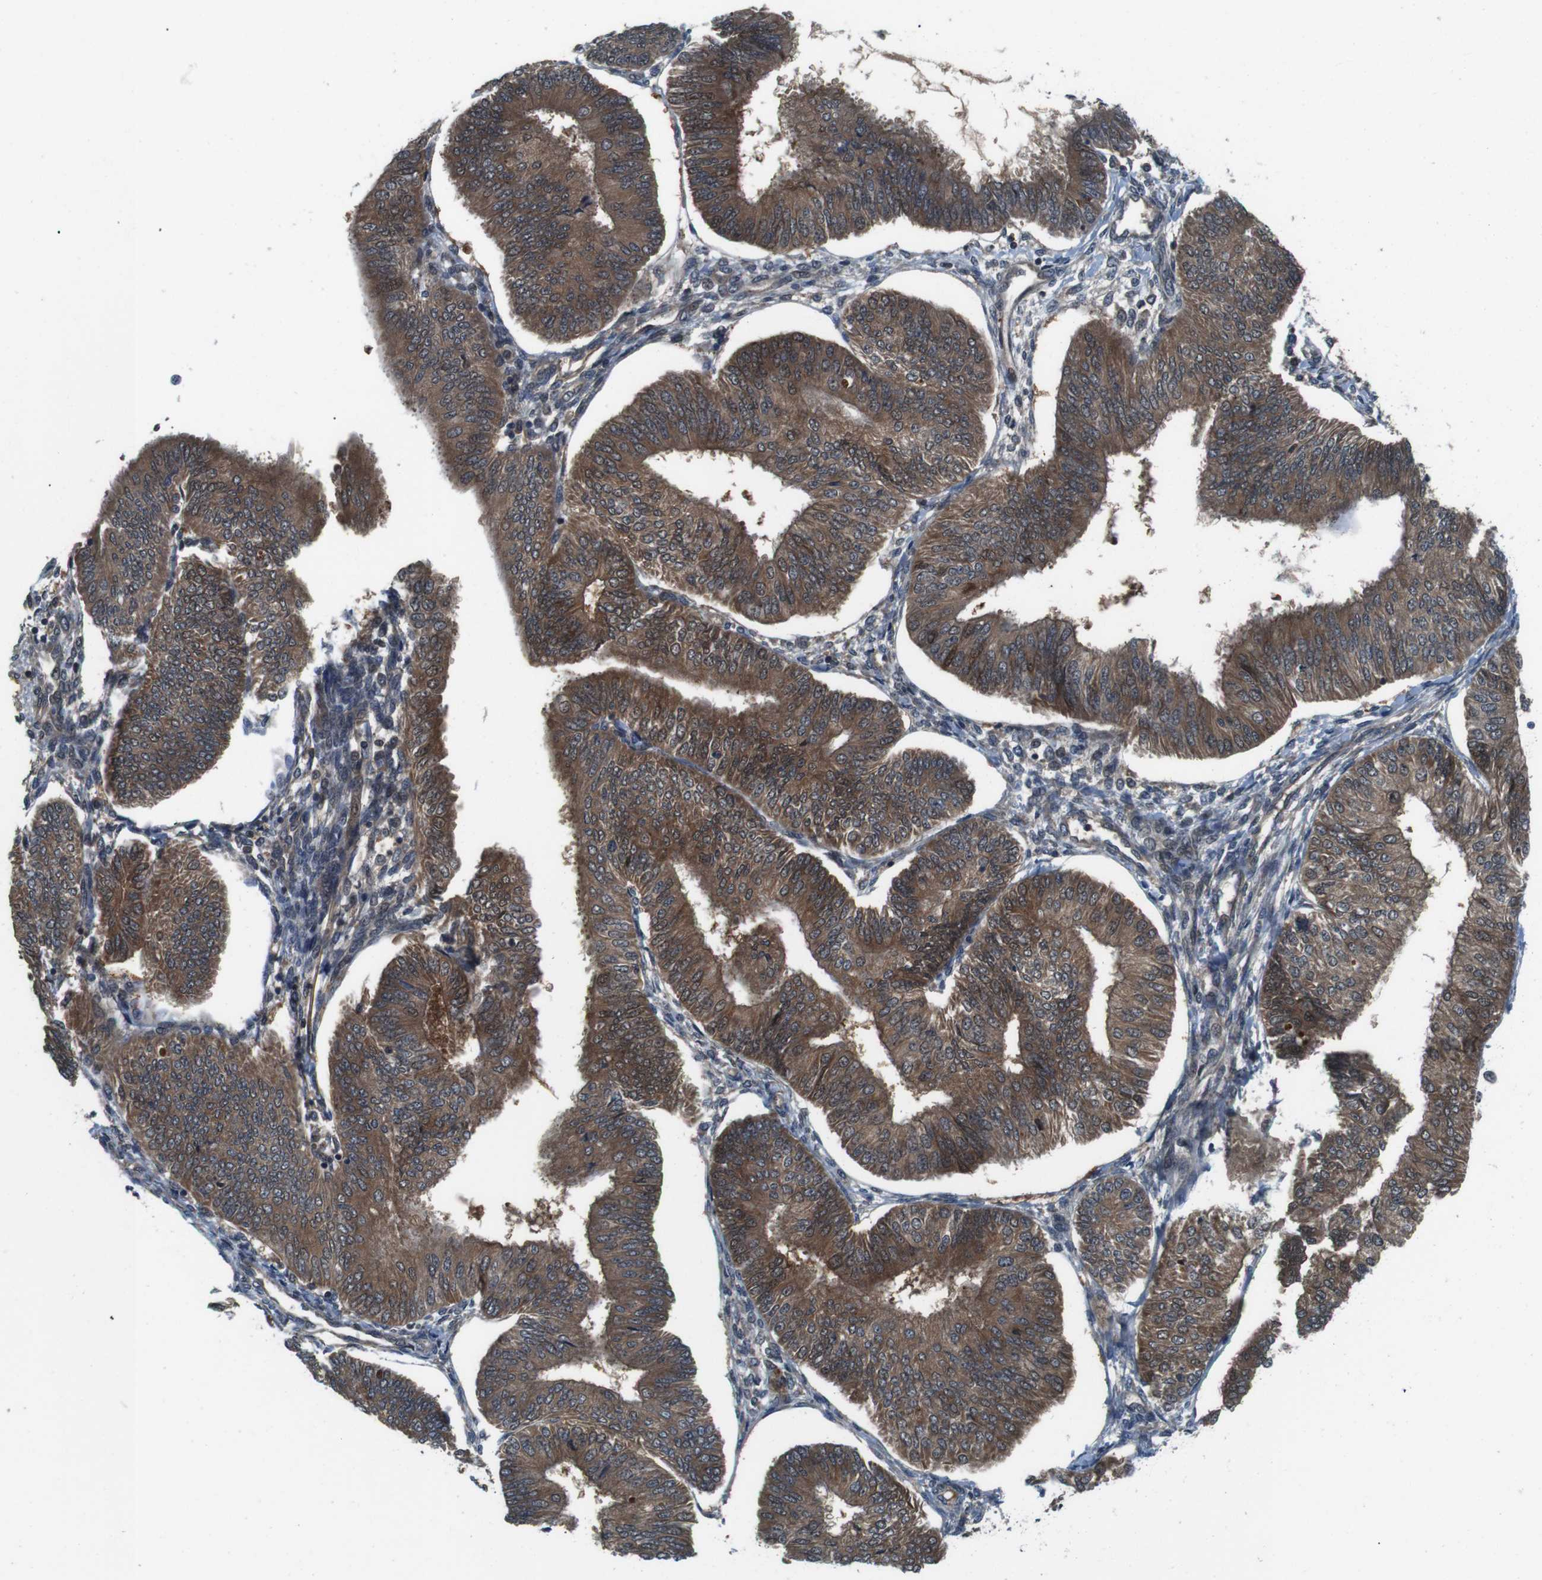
{"staining": {"intensity": "strong", "quantity": ">75%", "location": "cytoplasmic/membranous"}, "tissue": "endometrial cancer", "cell_type": "Tumor cells", "image_type": "cancer", "snomed": [{"axis": "morphology", "description": "Adenocarcinoma, NOS"}, {"axis": "topography", "description": "Endometrium"}], "caption": "Immunohistochemical staining of human adenocarcinoma (endometrial) exhibits strong cytoplasmic/membranous protein expression in about >75% of tumor cells. (brown staining indicates protein expression, while blue staining denotes nuclei).", "gene": "LRP5", "patient": {"sex": "female", "age": 58}}